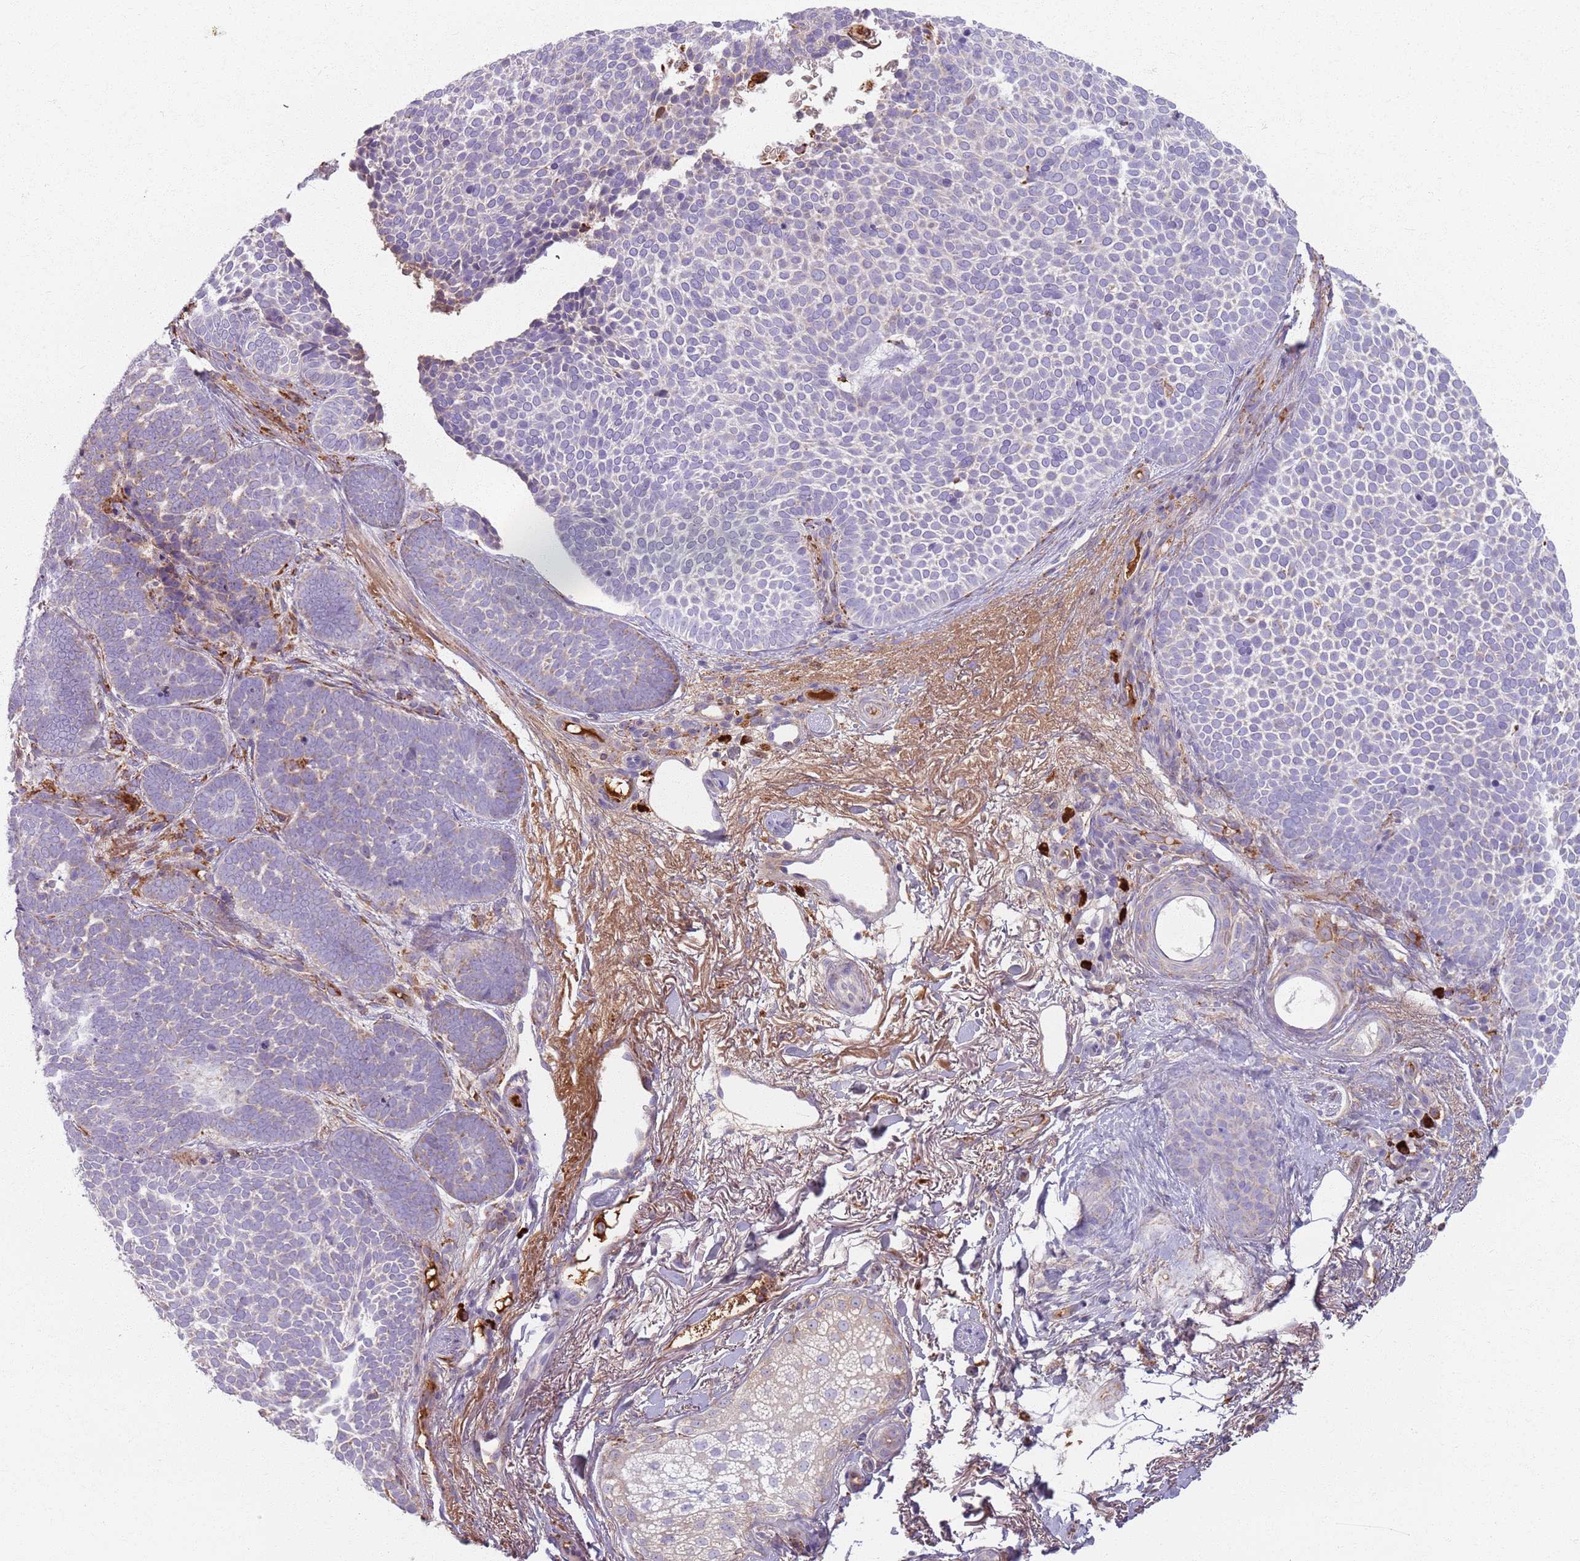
{"staining": {"intensity": "negative", "quantity": "none", "location": "none"}, "tissue": "skin cancer", "cell_type": "Tumor cells", "image_type": "cancer", "snomed": [{"axis": "morphology", "description": "Basal cell carcinoma"}, {"axis": "topography", "description": "Skin"}], "caption": "A high-resolution micrograph shows IHC staining of basal cell carcinoma (skin), which displays no significant positivity in tumor cells.", "gene": "COLGALT1", "patient": {"sex": "female", "age": 77}}